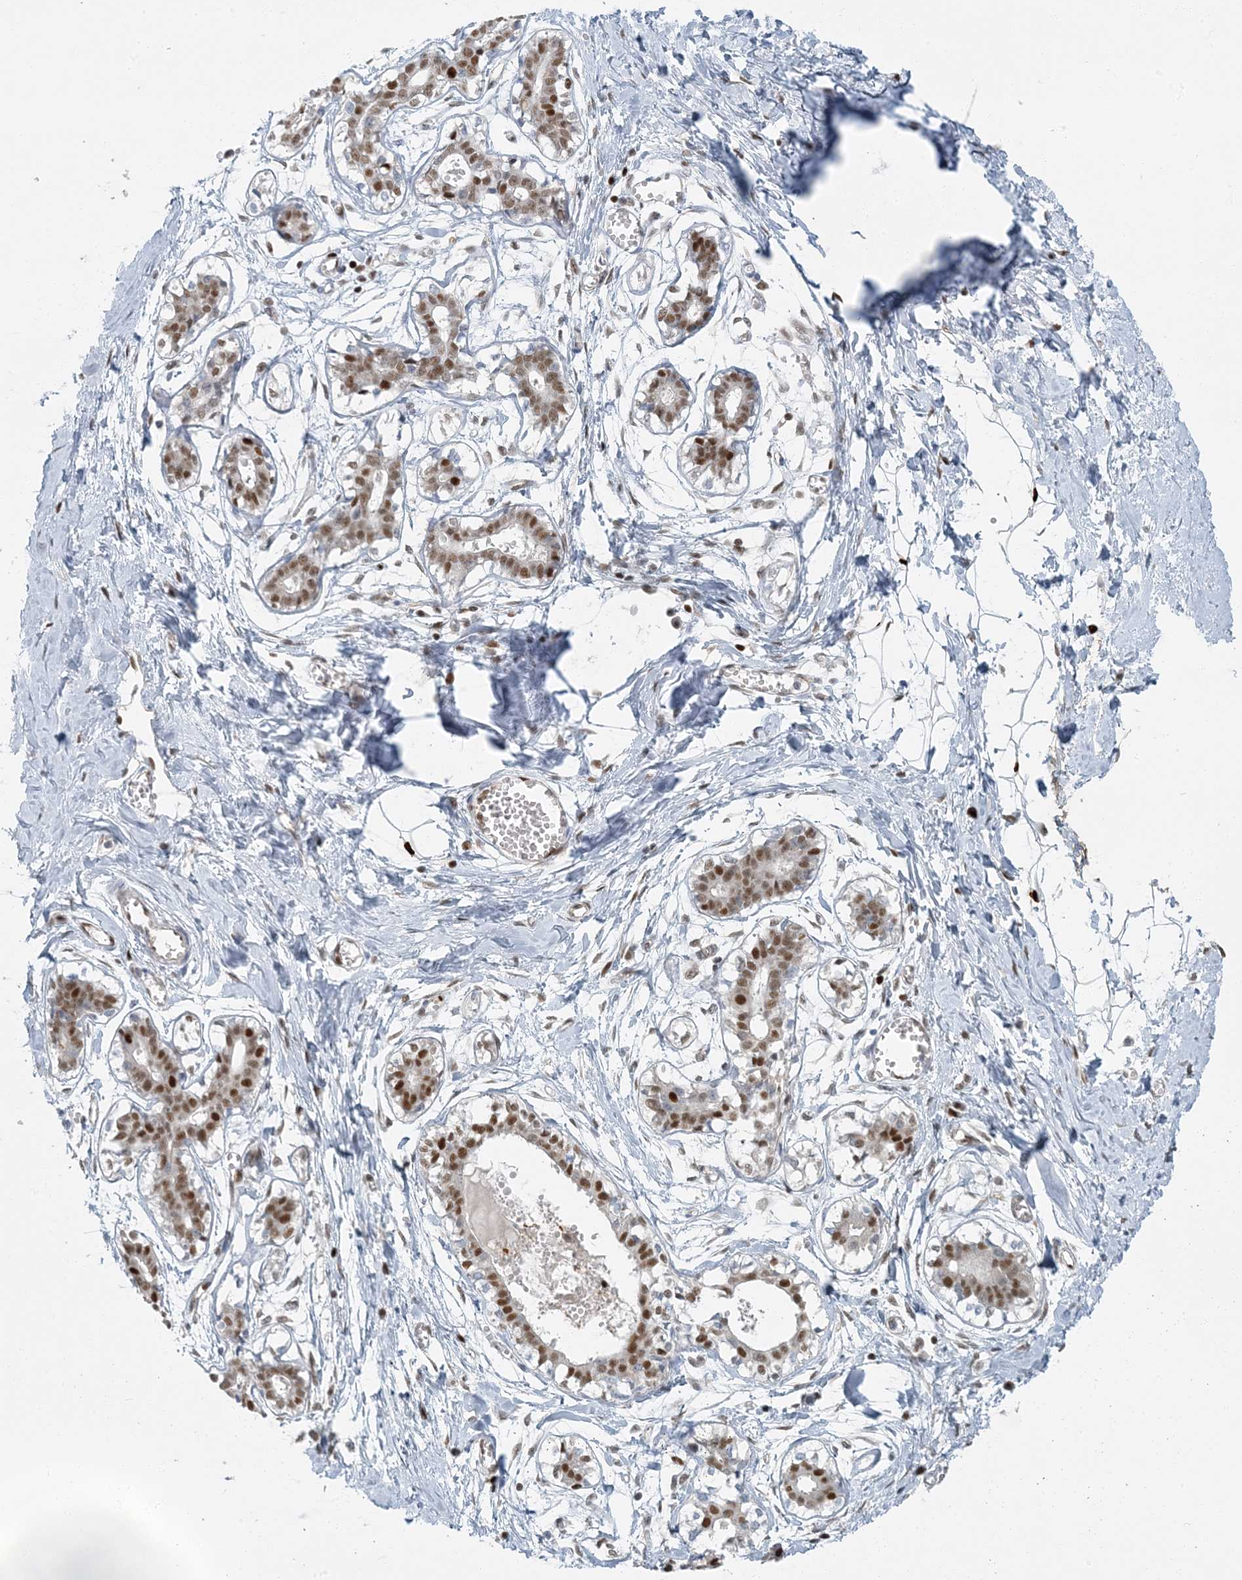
{"staining": {"intensity": "negative", "quantity": "none", "location": "none"}, "tissue": "breast", "cell_type": "Adipocytes", "image_type": "normal", "snomed": [{"axis": "morphology", "description": "Normal tissue, NOS"}, {"axis": "topography", "description": "Breast"}], "caption": "Breast stained for a protein using IHC shows no expression adipocytes.", "gene": "AK9", "patient": {"sex": "female", "age": 27}}